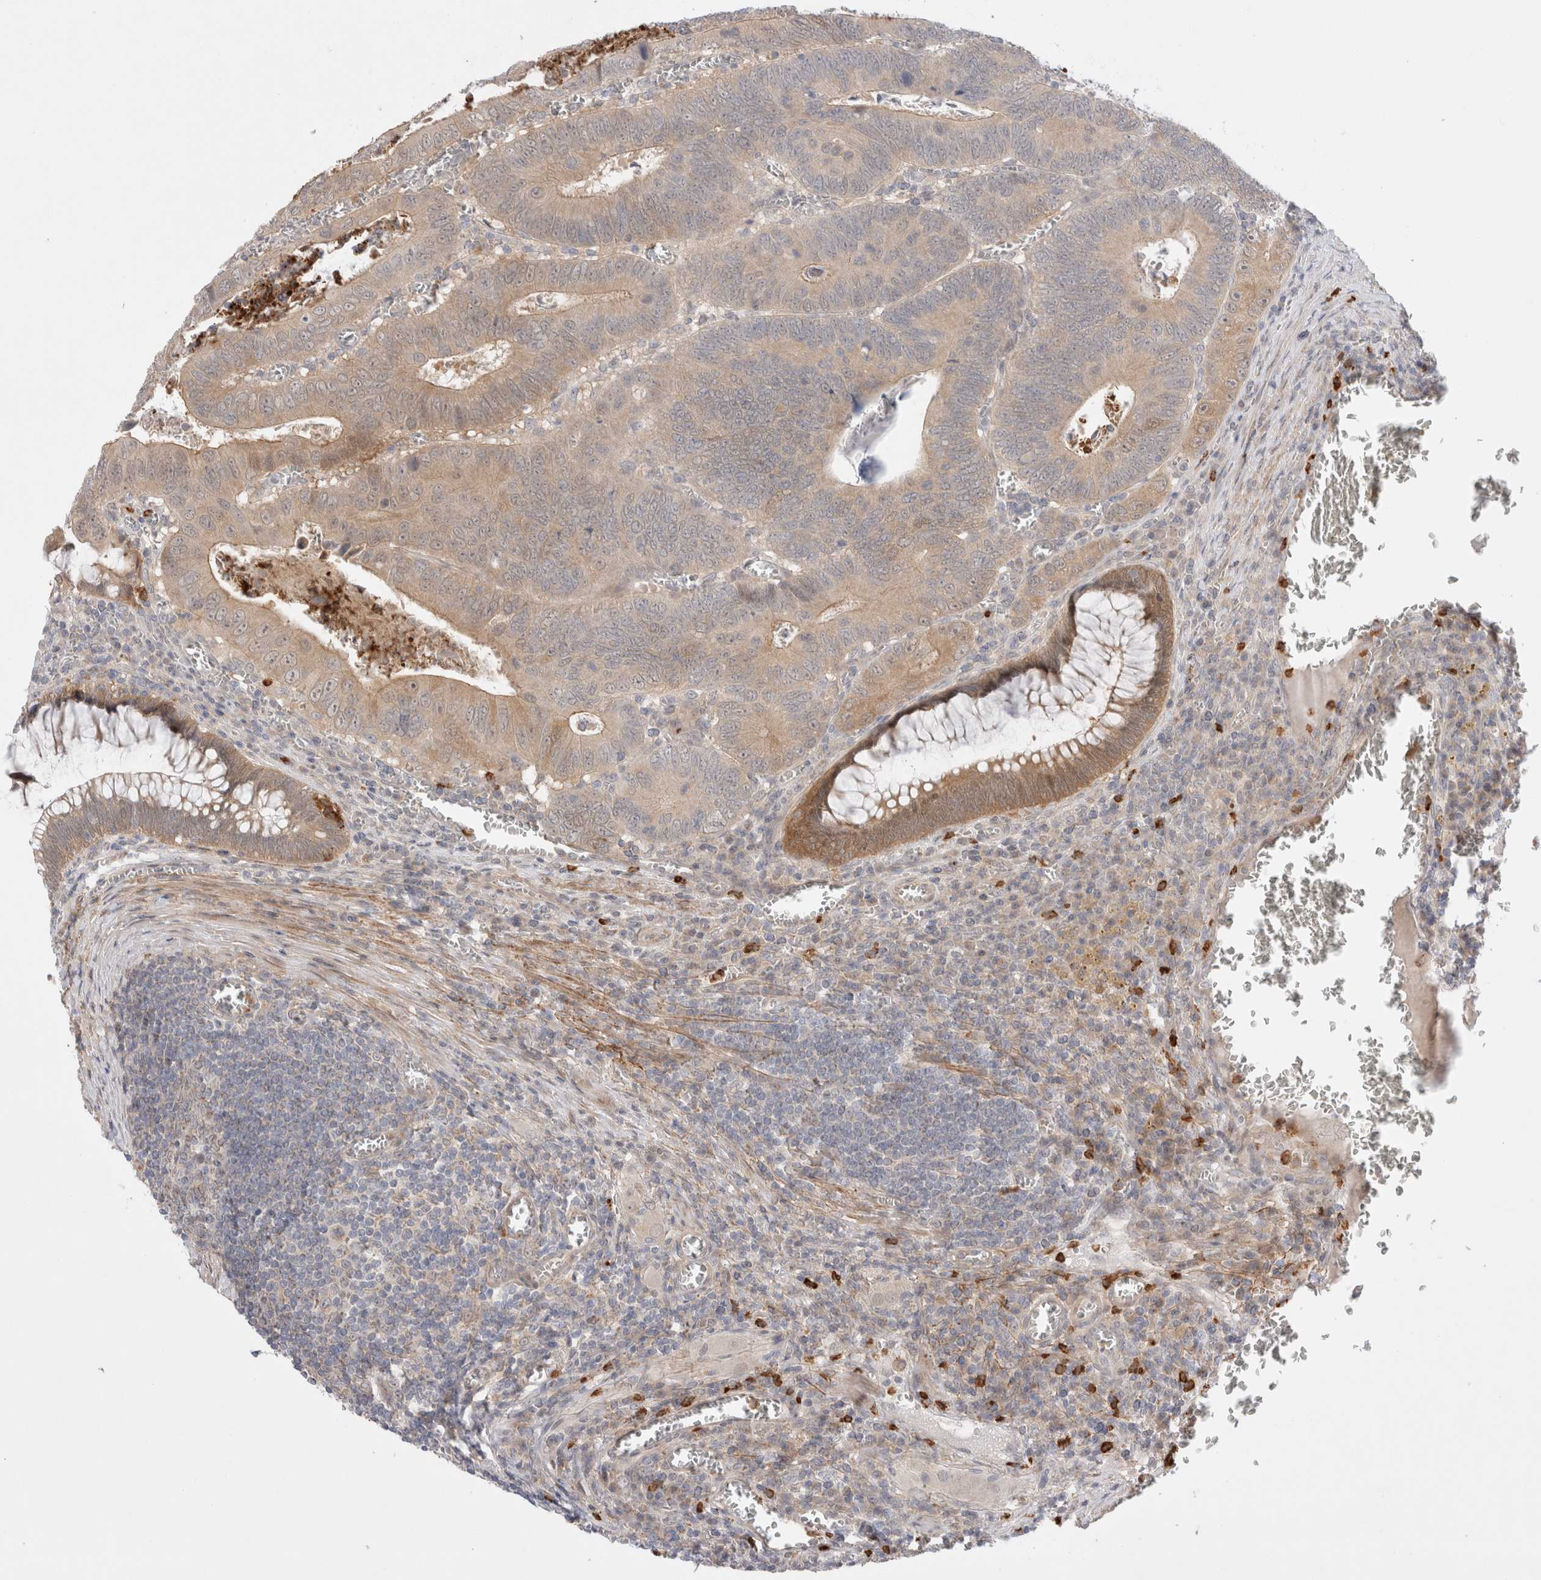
{"staining": {"intensity": "weak", "quantity": ">75%", "location": "cytoplasmic/membranous"}, "tissue": "colorectal cancer", "cell_type": "Tumor cells", "image_type": "cancer", "snomed": [{"axis": "morphology", "description": "Inflammation, NOS"}, {"axis": "morphology", "description": "Adenocarcinoma, NOS"}, {"axis": "topography", "description": "Colon"}], "caption": "A low amount of weak cytoplasmic/membranous expression is seen in about >75% of tumor cells in colorectal adenocarcinoma tissue. (Stains: DAB in brown, nuclei in blue, Microscopy: brightfield microscopy at high magnification).", "gene": "GSDMB", "patient": {"sex": "male", "age": 72}}